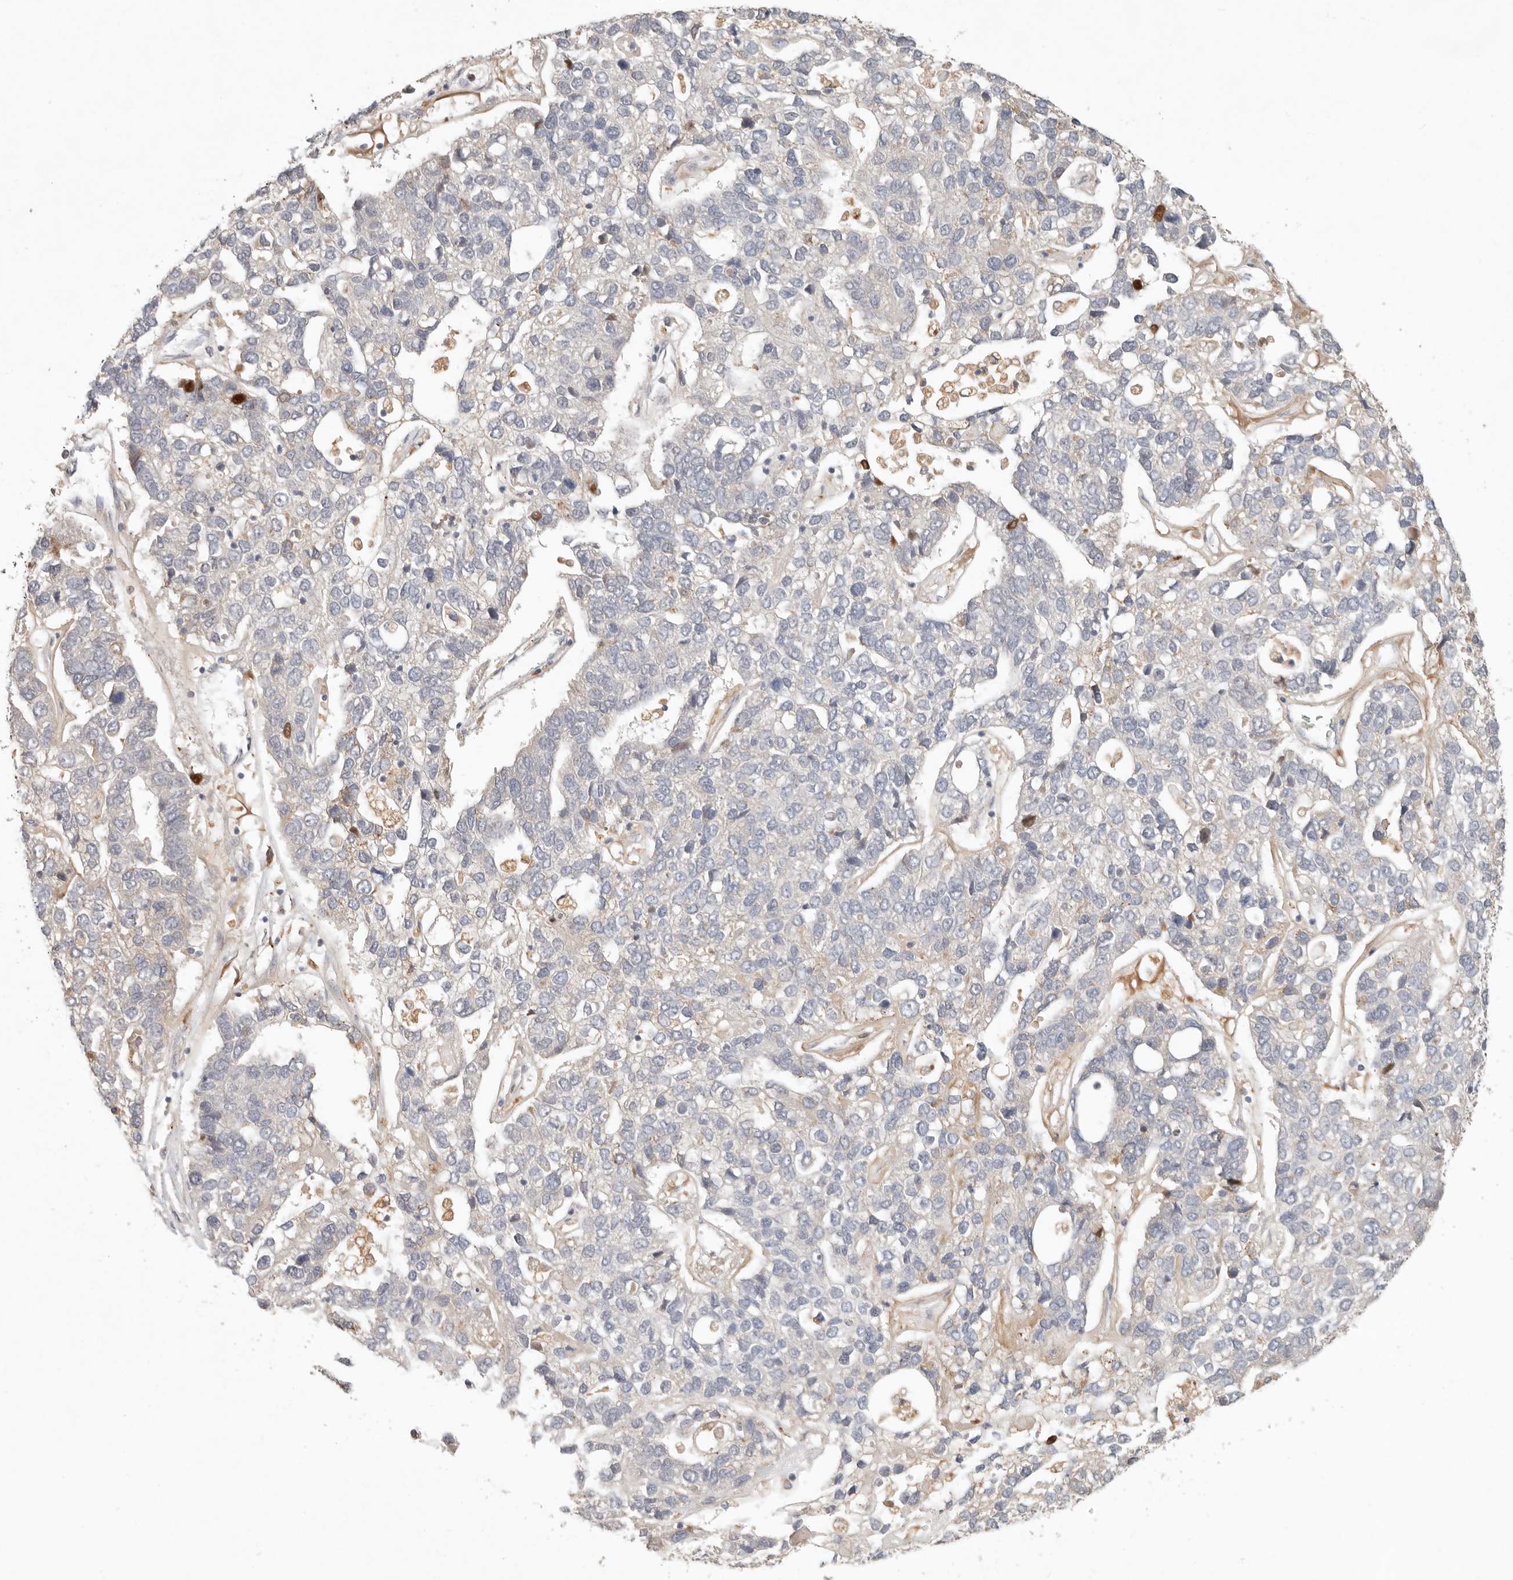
{"staining": {"intensity": "negative", "quantity": "none", "location": "none"}, "tissue": "pancreatic cancer", "cell_type": "Tumor cells", "image_type": "cancer", "snomed": [{"axis": "morphology", "description": "Adenocarcinoma, NOS"}, {"axis": "topography", "description": "Pancreas"}], "caption": "IHC photomicrograph of neoplastic tissue: human pancreatic cancer stained with DAB (3,3'-diaminobenzidine) exhibits no significant protein expression in tumor cells. The staining was performed using DAB (3,3'-diaminobenzidine) to visualize the protein expression in brown, while the nuclei were stained in blue with hematoxylin (Magnification: 20x).", "gene": "ARHGEF10L", "patient": {"sex": "female", "age": 61}}